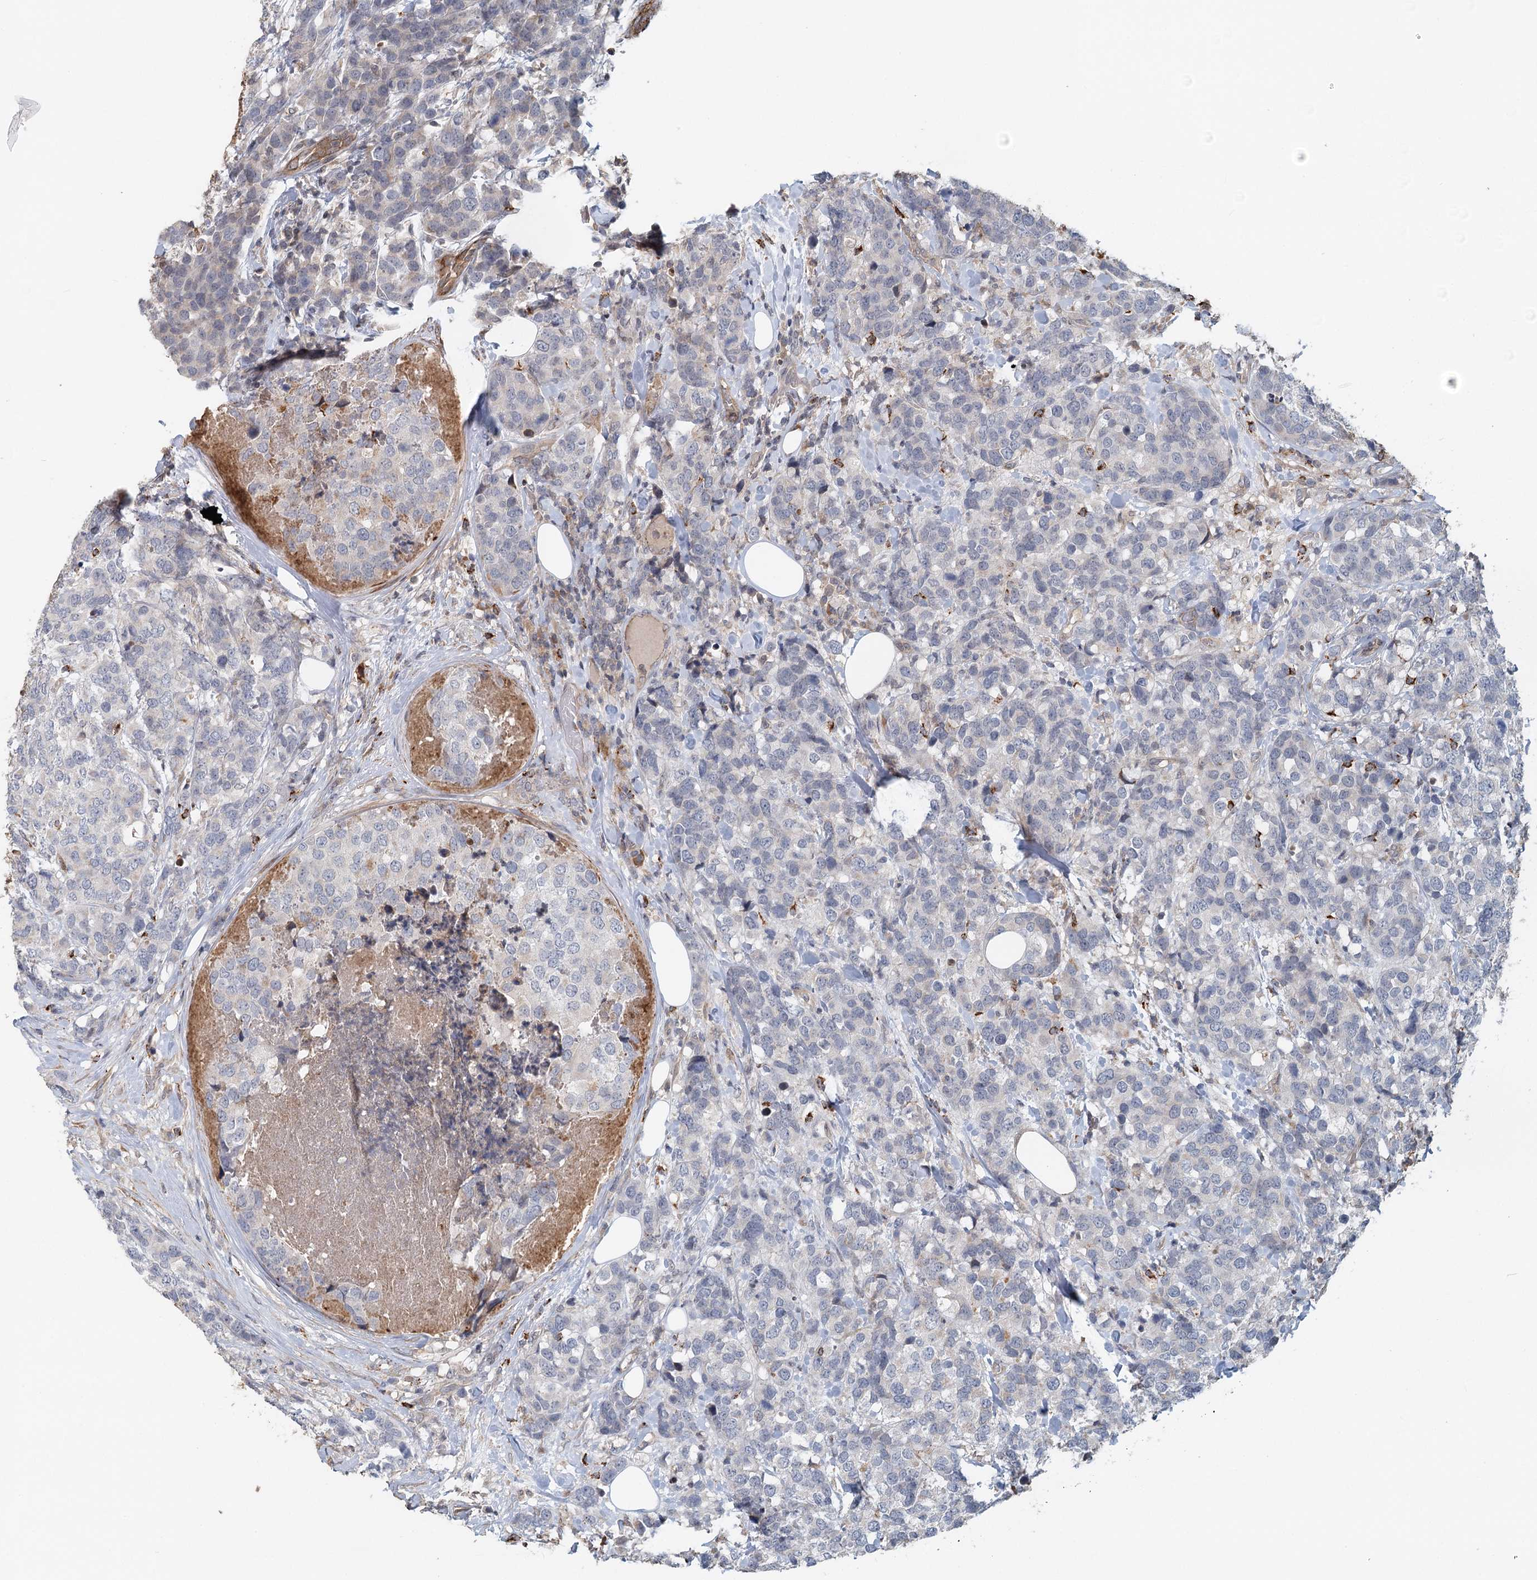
{"staining": {"intensity": "negative", "quantity": "none", "location": "none"}, "tissue": "breast cancer", "cell_type": "Tumor cells", "image_type": "cancer", "snomed": [{"axis": "morphology", "description": "Lobular carcinoma"}, {"axis": "topography", "description": "Breast"}], "caption": "The photomicrograph shows no significant positivity in tumor cells of breast lobular carcinoma. (DAB (3,3'-diaminobenzidine) IHC, high magnification).", "gene": "RNF111", "patient": {"sex": "female", "age": 59}}